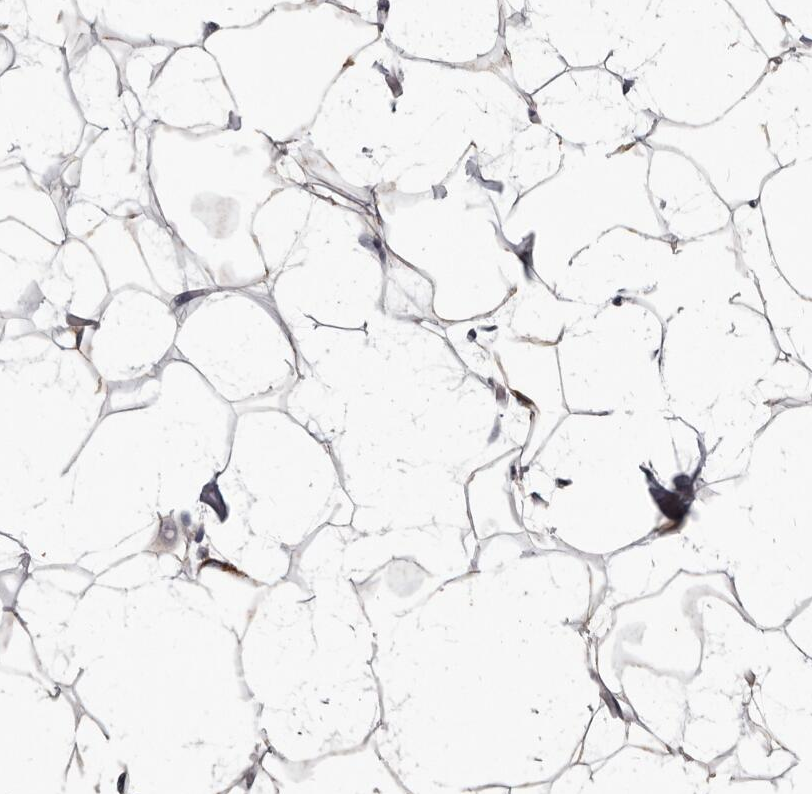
{"staining": {"intensity": "negative", "quantity": "none", "location": "none"}, "tissue": "adipose tissue", "cell_type": "Adipocytes", "image_type": "normal", "snomed": [{"axis": "morphology", "description": "Normal tissue, NOS"}, {"axis": "topography", "description": "Breast"}], "caption": "Adipocytes show no significant expression in benign adipose tissue. (DAB IHC with hematoxylin counter stain).", "gene": "ALDH5A1", "patient": {"sex": "female", "age": 23}}